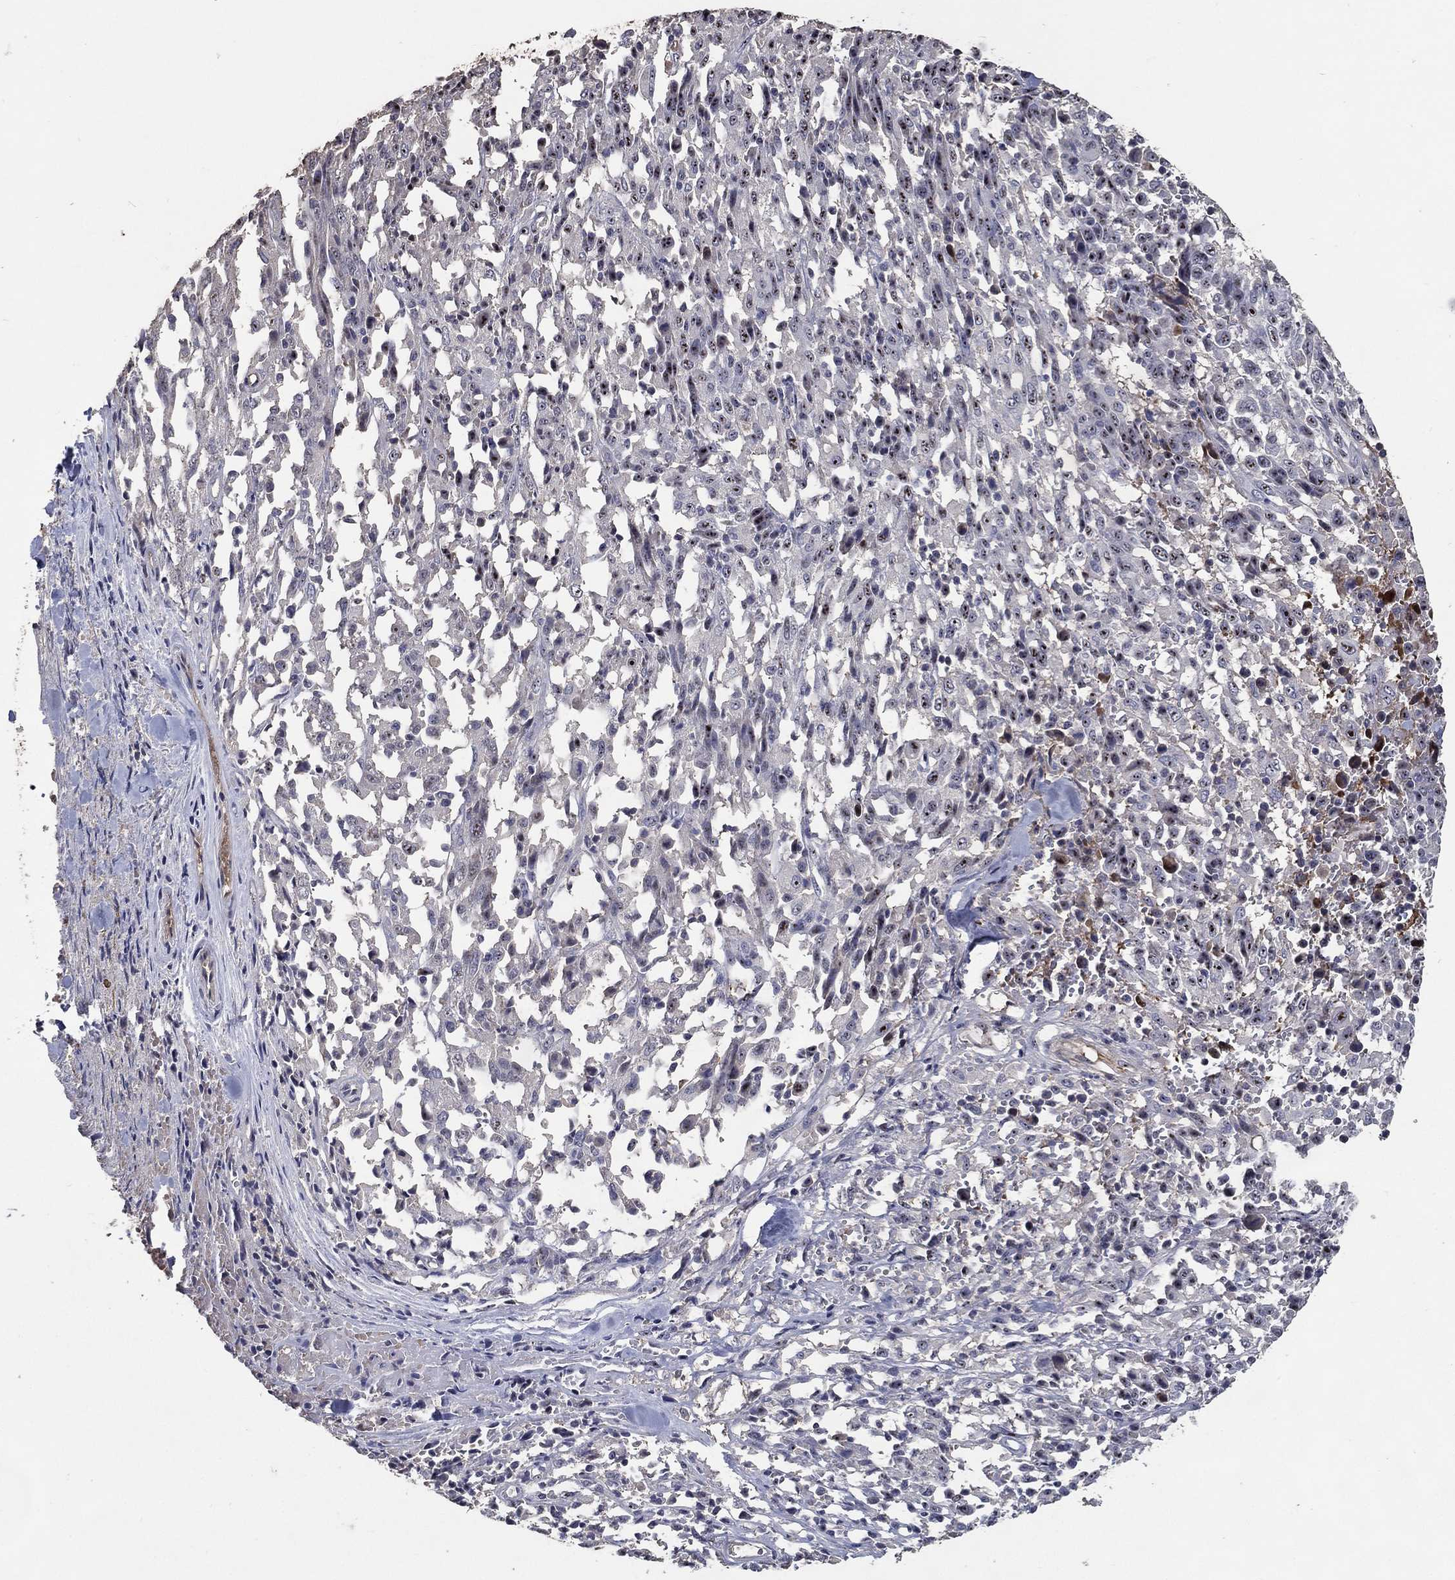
{"staining": {"intensity": "negative", "quantity": "none", "location": "none"}, "tissue": "melanoma", "cell_type": "Tumor cells", "image_type": "cancer", "snomed": [{"axis": "morphology", "description": "Malignant melanoma, NOS"}, {"axis": "topography", "description": "Skin"}], "caption": "Immunohistochemical staining of human malignant melanoma reveals no significant staining in tumor cells. (DAB (3,3'-diaminobenzidine) immunohistochemistry (IHC) with hematoxylin counter stain).", "gene": "EFNA1", "patient": {"sex": "female", "age": 91}}